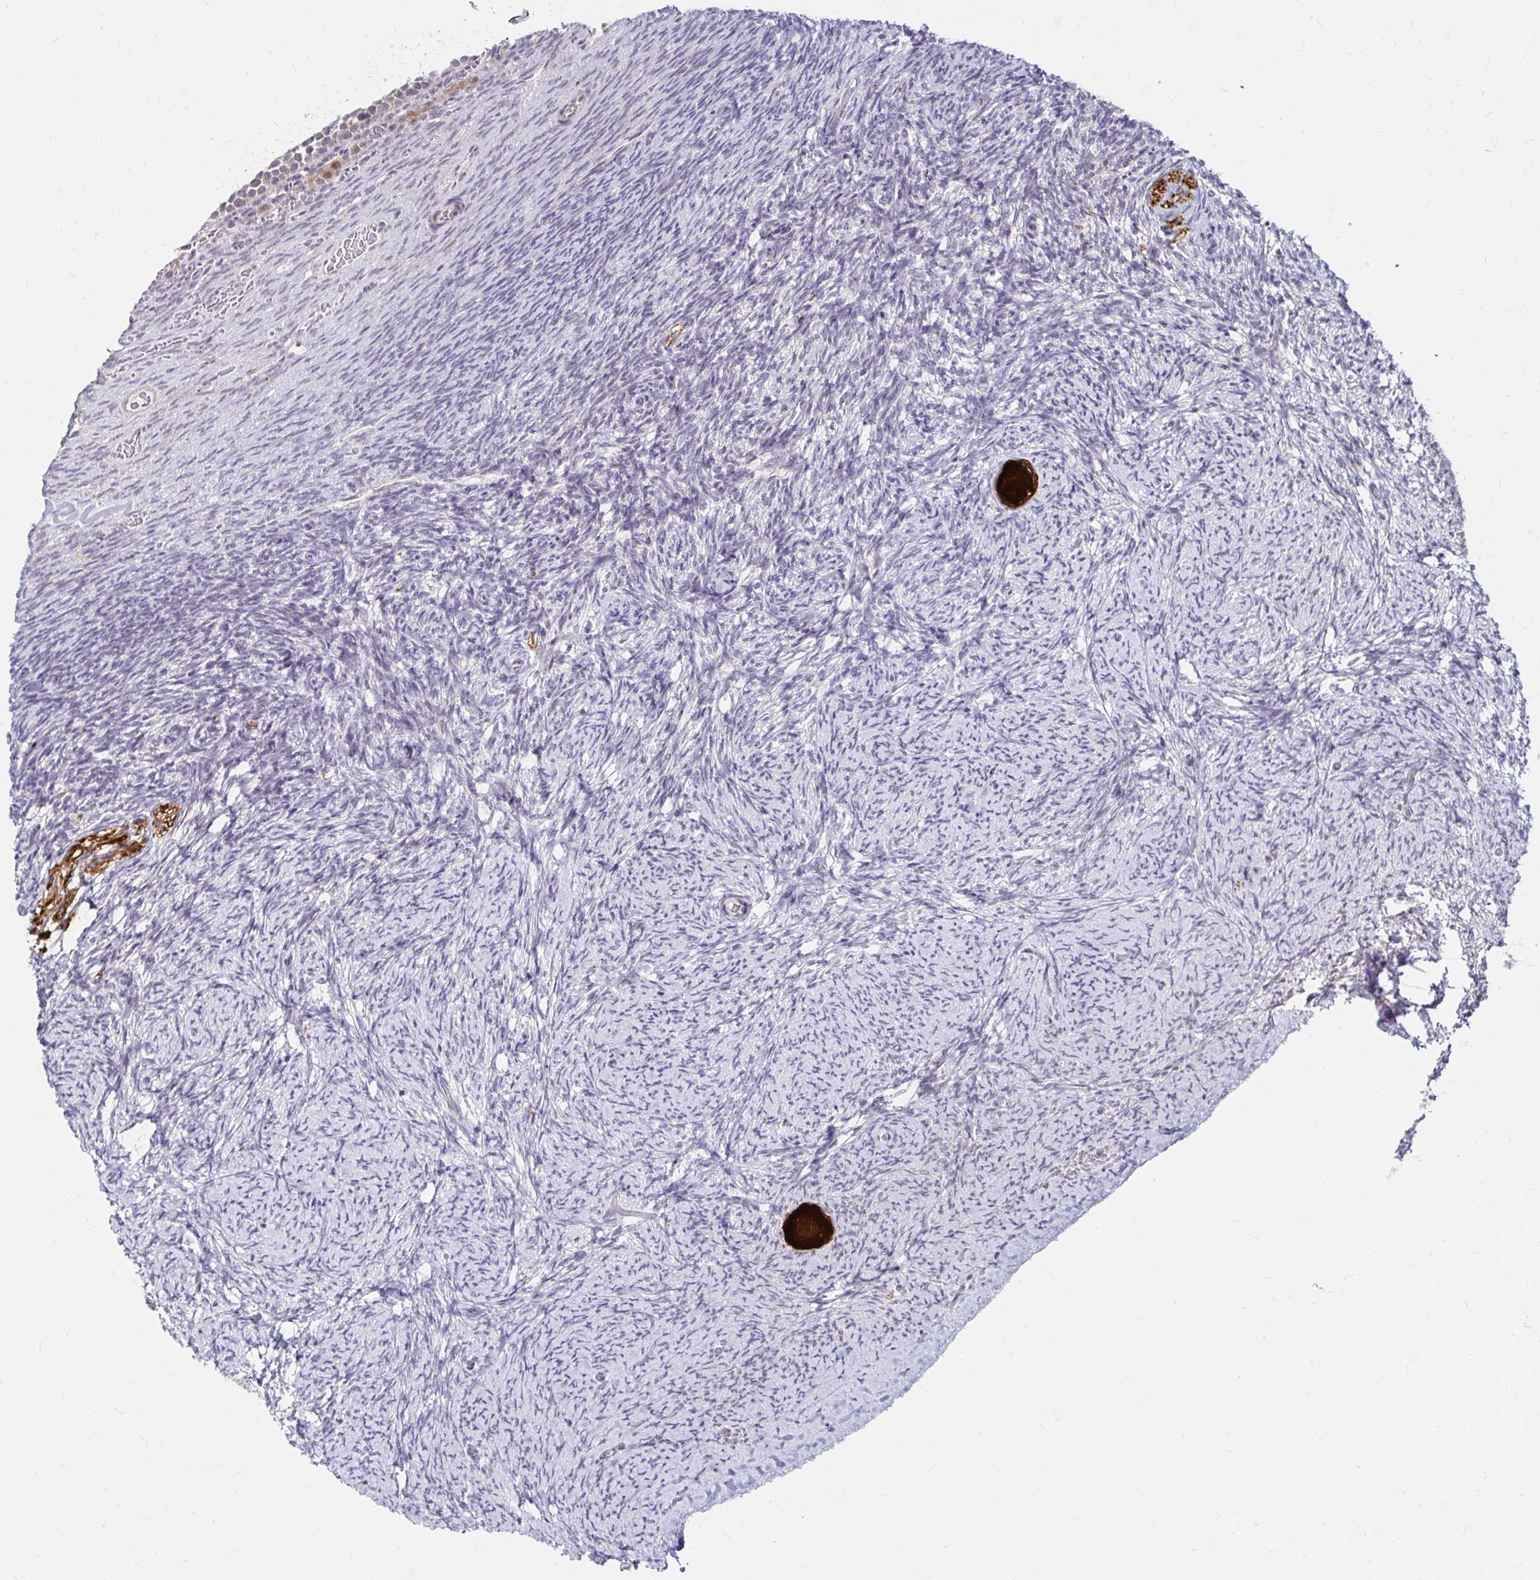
{"staining": {"intensity": "strong", "quantity": ">75%", "location": "cytoplasmic/membranous"}, "tissue": "ovary", "cell_type": "Follicle cells", "image_type": "normal", "snomed": [{"axis": "morphology", "description": "Normal tissue, NOS"}, {"axis": "topography", "description": "Ovary"}], "caption": "An image of human ovary stained for a protein displays strong cytoplasmic/membranous brown staining in follicle cells.", "gene": "GUCY1A1", "patient": {"sex": "female", "age": 34}}